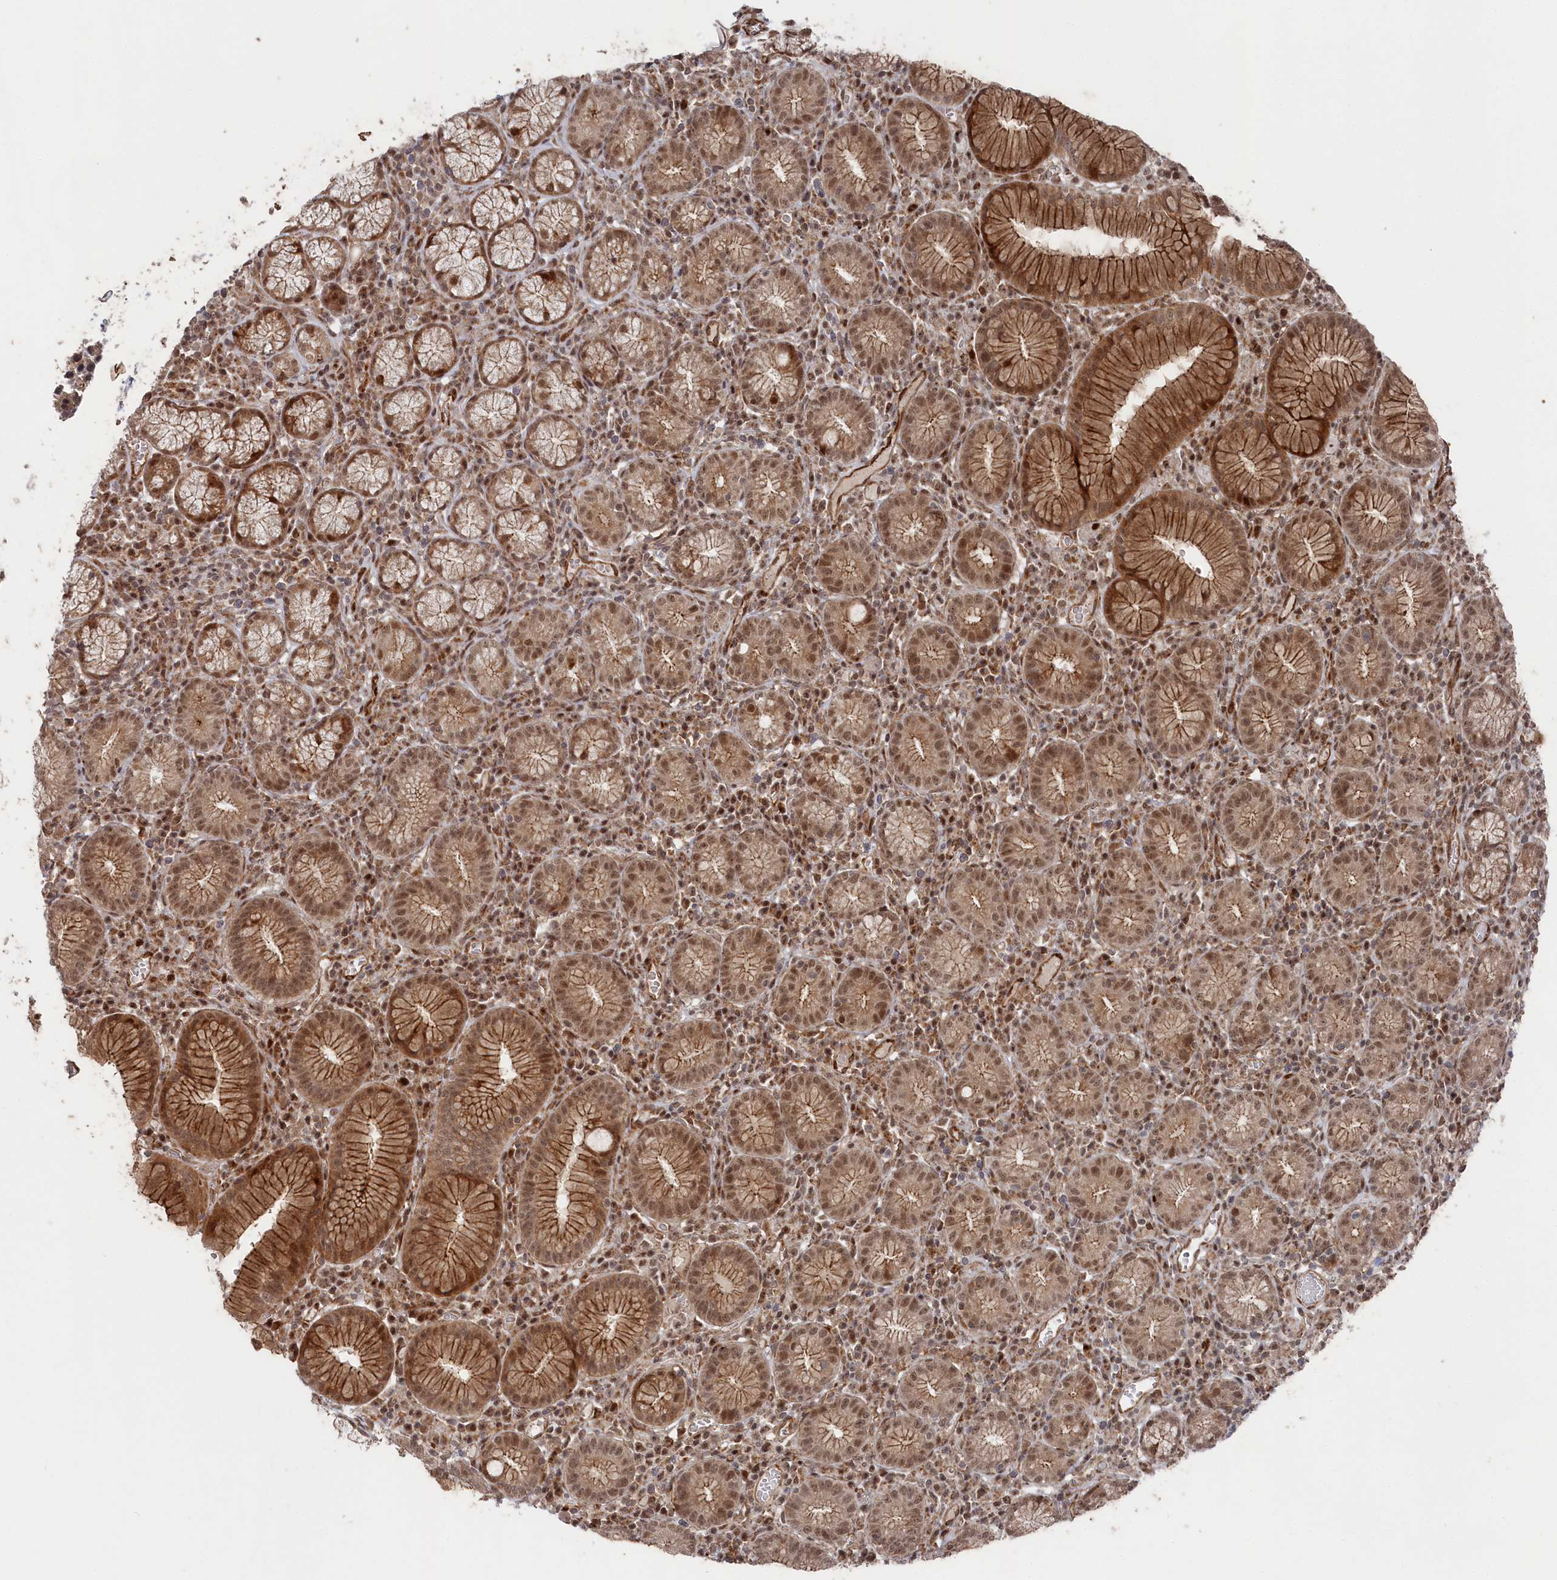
{"staining": {"intensity": "strong", "quantity": ">75%", "location": "cytoplasmic/membranous,nuclear"}, "tissue": "stomach", "cell_type": "Glandular cells", "image_type": "normal", "snomed": [{"axis": "morphology", "description": "Normal tissue, NOS"}, {"axis": "topography", "description": "Stomach"}], "caption": "Brown immunohistochemical staining in unremarkable stomach exhibits strong cytoplasmic/membranous,nuclear expression in about >75% of glandular cells. (DAB IHC with brightfield microscopy, high magnification).", "gene": "POLR3A", "patient": {"sex": "male", "age": 55}}